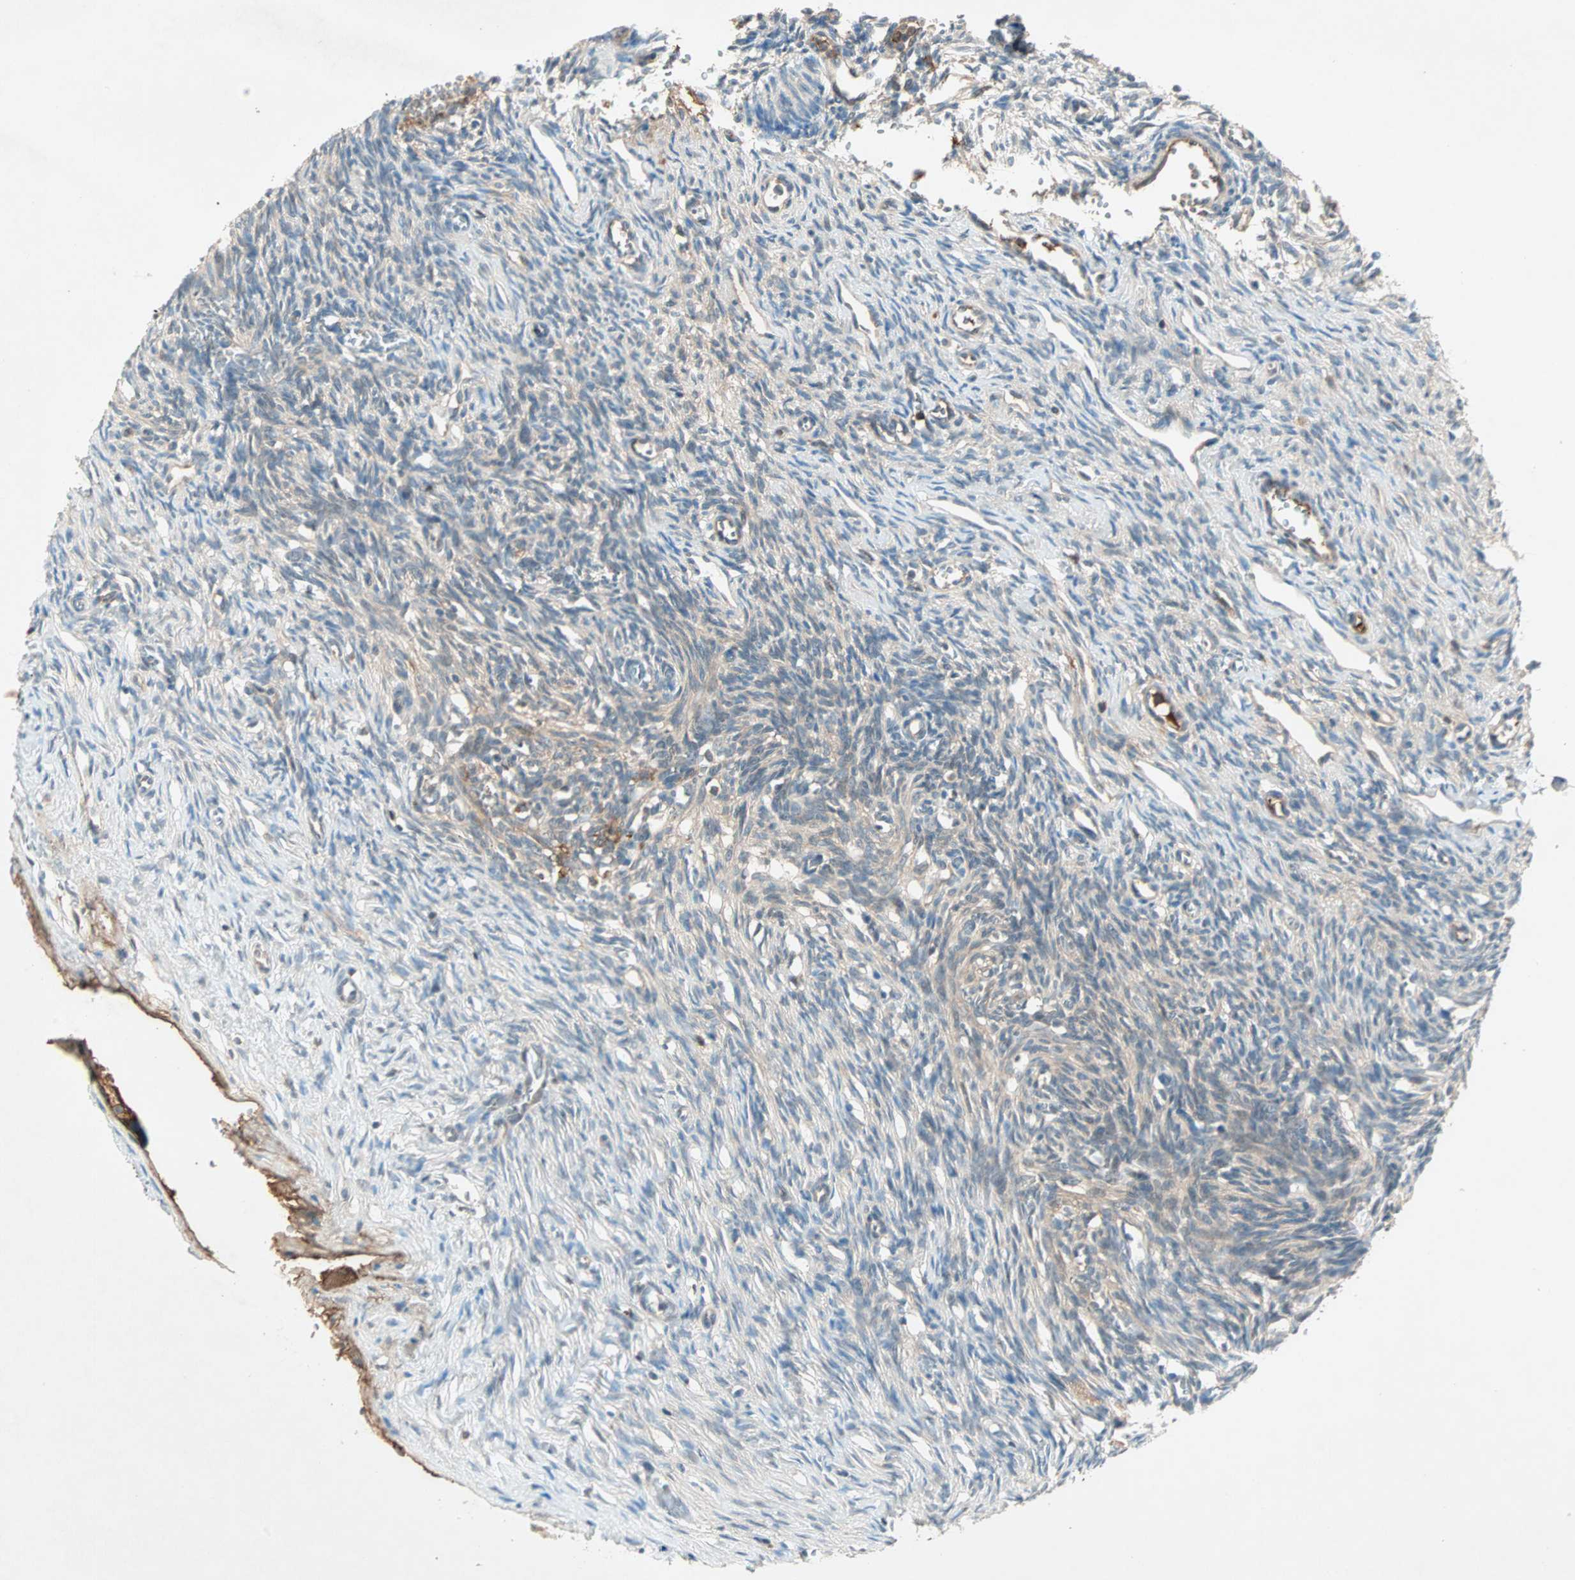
{"staining": {"intensity": "weak", "quantity": ">75%", "location": "cytoplasmic/membranous"}, "tissue": "ovary", "cell_type": "Ovarian stroma cells", "image_type": "normal", "snomed": [{"axis": "morphology", "description": "Normal tissue, NOS"}, {"axis": "topography", "description": "Ovary"}], "caption": "Protein expression analysis of unremarkable human ovary reveals weak cytoplasmic/membranous staining in approximately >75% of ovarian stroma cells.", "gene": "TEC", "patient": {"sex": "female", "age": 33}}